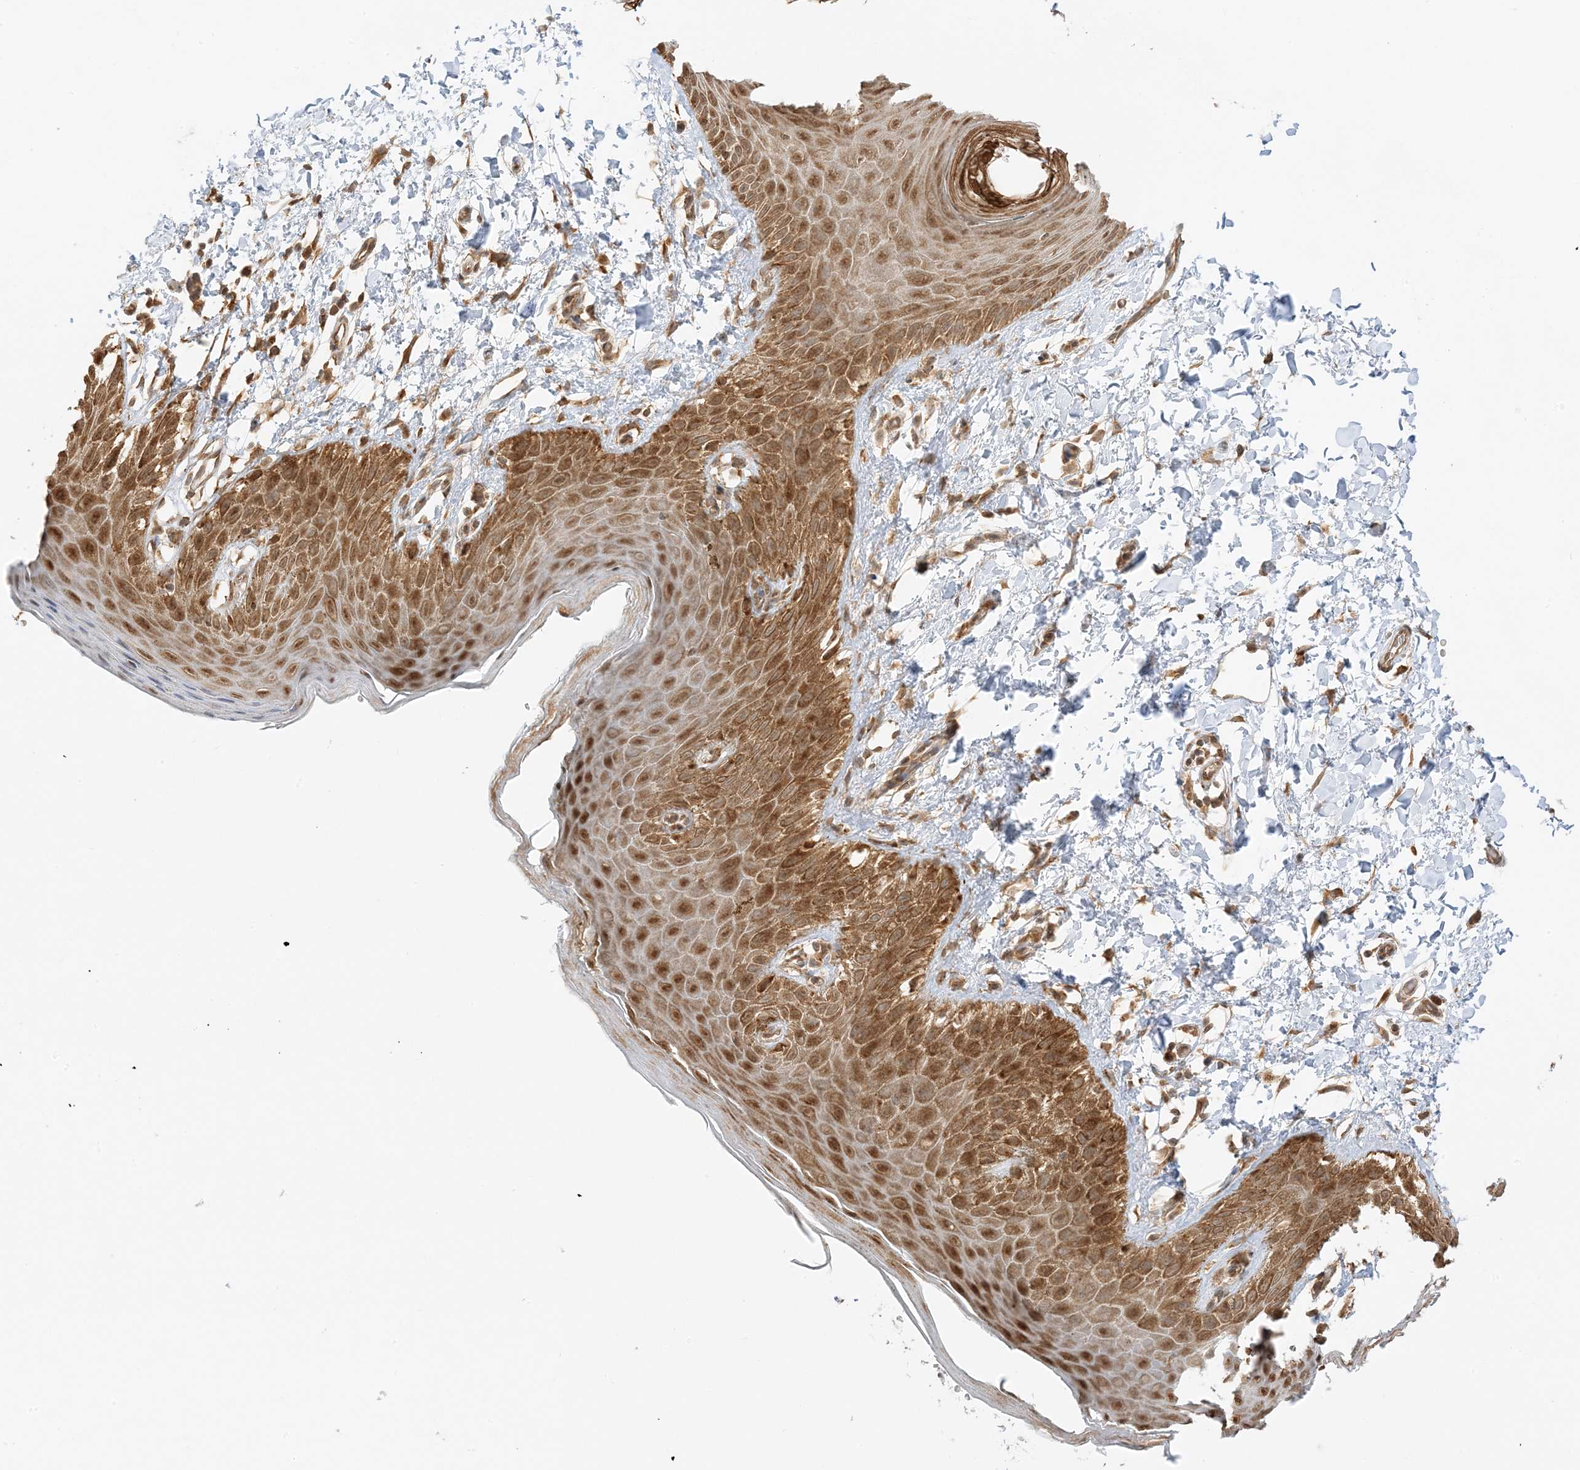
{"staining": {"intensity": "moderate", "quantity": ">75%", "location": "cytoplasmic/membranous,nuclear"}, "tissue": "skin", "cell_type": "Epidermal cells", "image_type": "normal", "snomed": [{"axis": "morphology", "description": "Normal tissue, NOS"}, {"axis": "topography", "description": "Anal"}], "caption": "Human skin stained for a protein (brown) shows moderate cytoplasmic/membranous,nuclear positive staining in approximately >75% of epidermal cells.", "gene": "UBAP2L", "patient": {"sex": "male", "age": 44}}